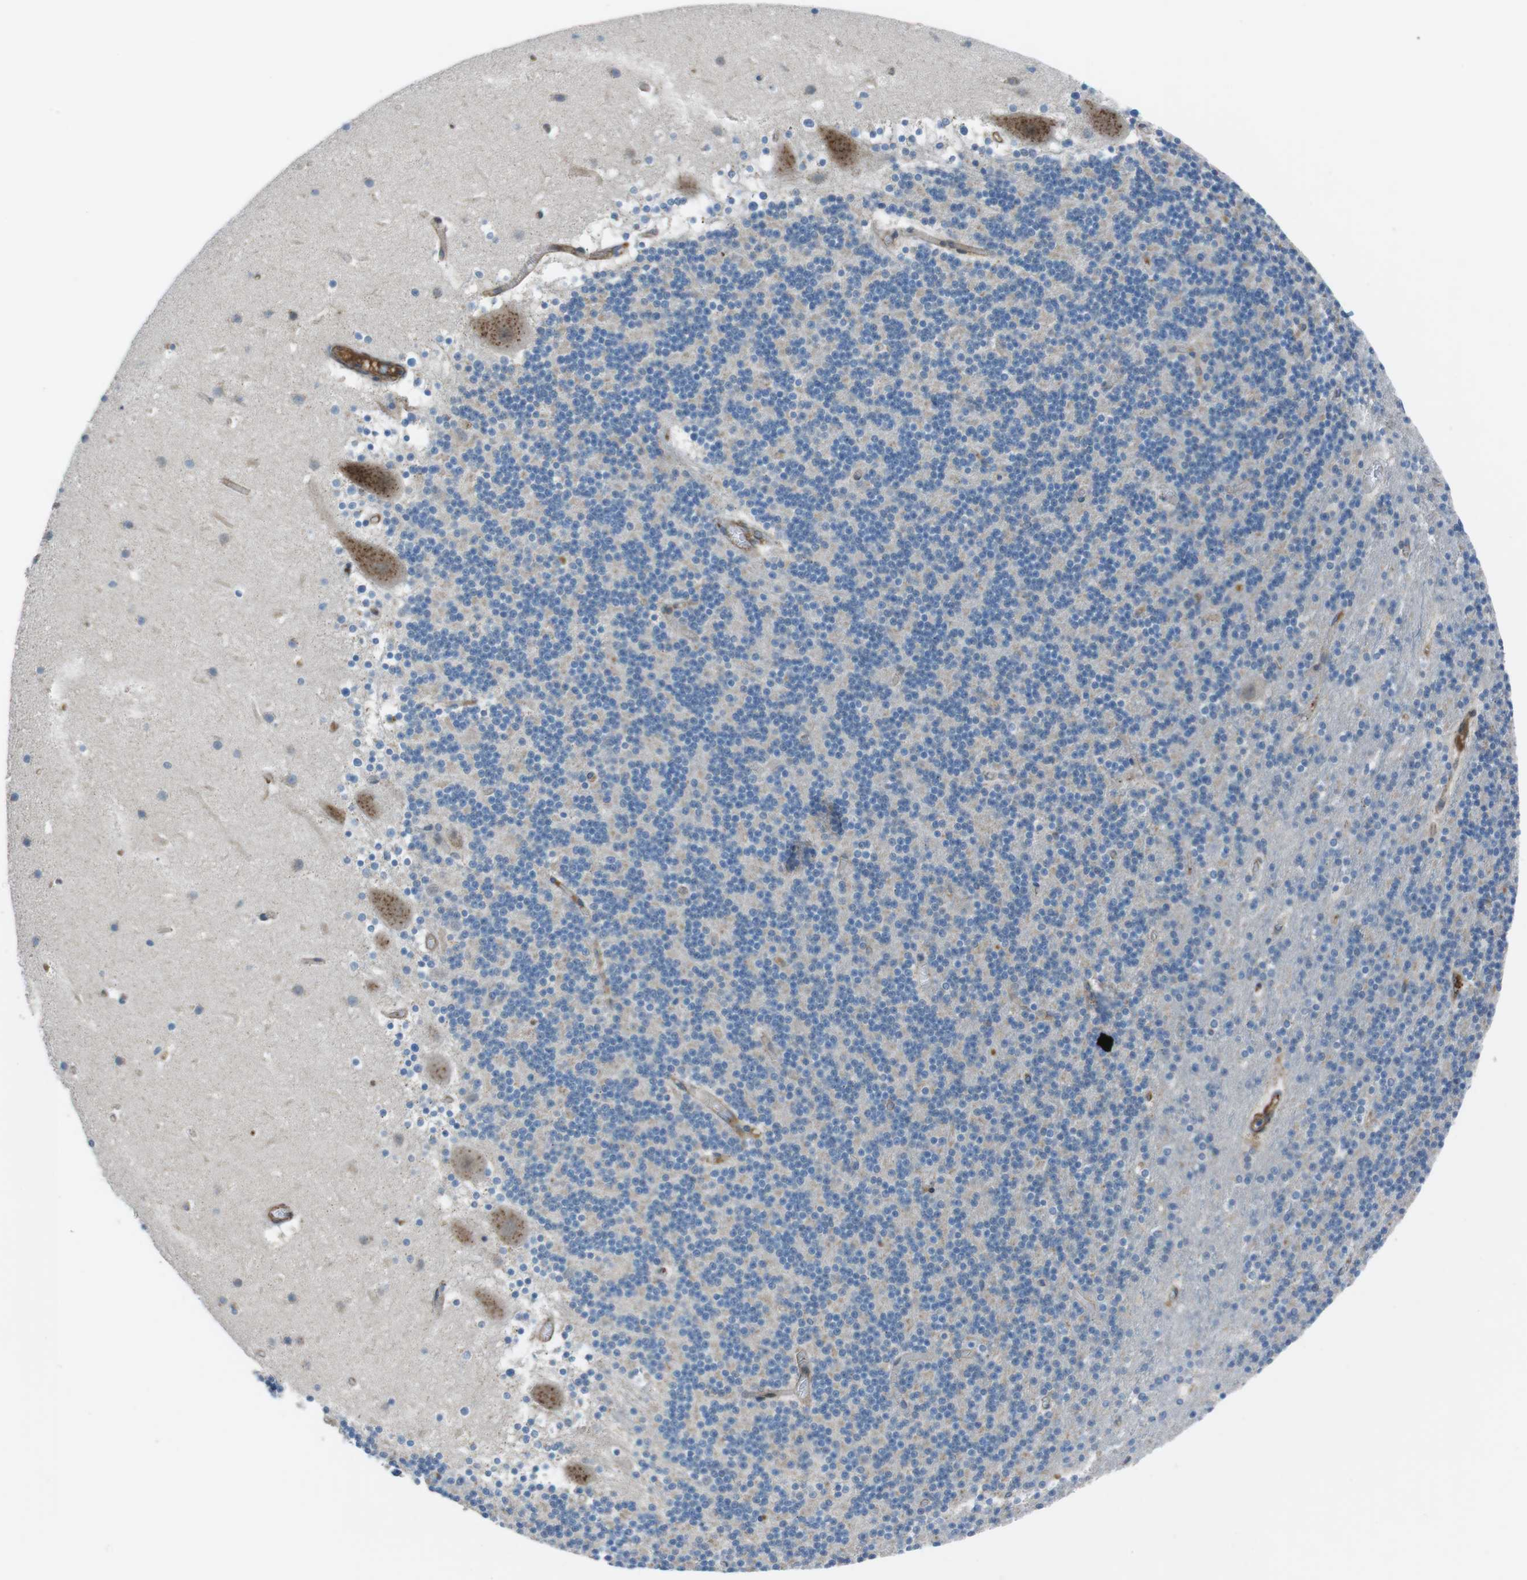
{"staining": {"intensity": "moderate", "quantity": "25%-75%", "location": "cytoplasmic/membranous"}, "tissue": "cerebellum", "cell_type": "Cells in granular layer", "image_type": "normal", "snomed": [{"axis": "morphology", "description": "Normal tissue, NOS"}, {"axis": "topography", "description": "Cerebellum"}], "caption": "Immunohistochemical staining of benign human cerebellum displays 25%-75% levels of moderate cytoplasmic/membranous protein staining in approximately 25%-75% of cells in granular layer.", "gene": "FAM174B", "patient": {"sex": "male", "age": 45}}